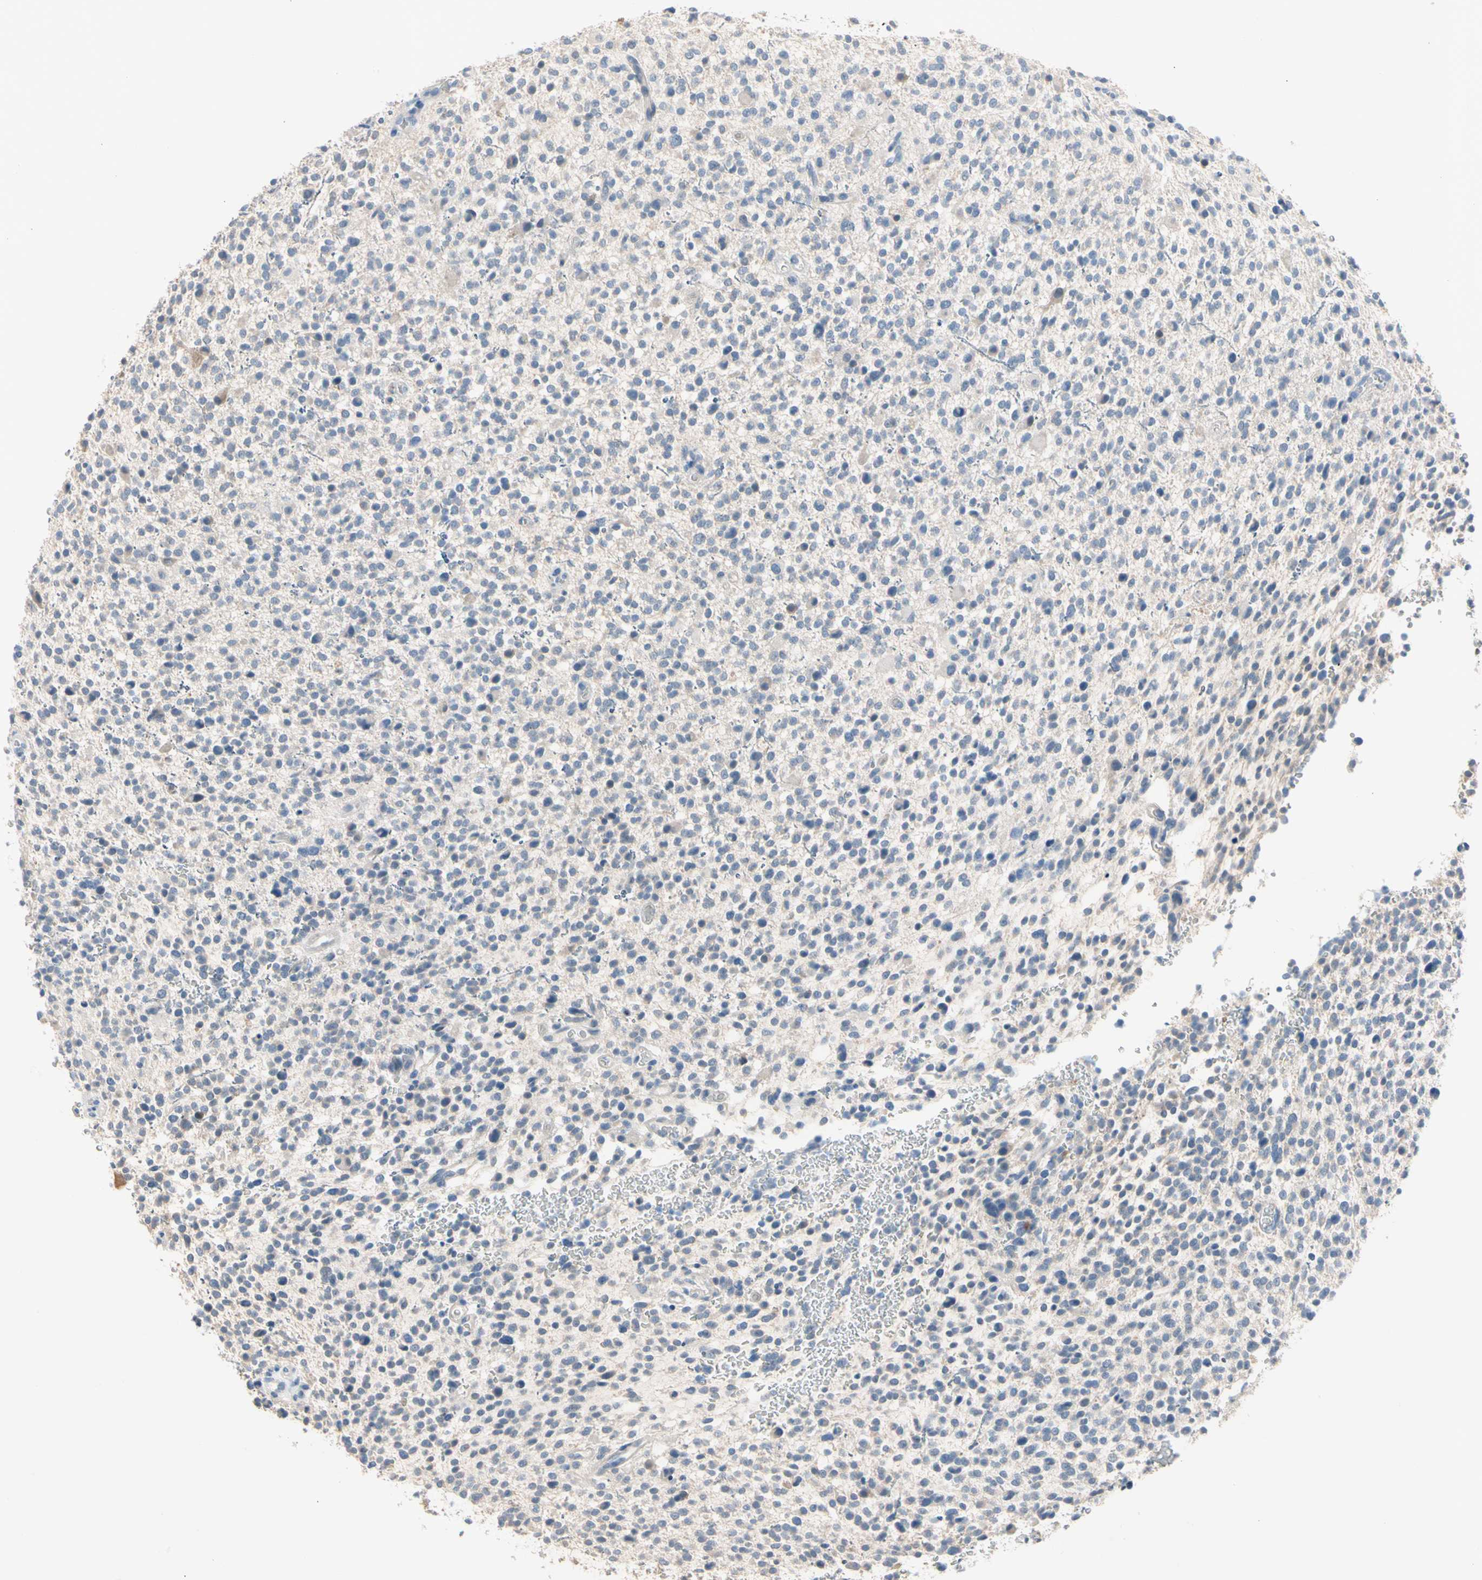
{"staining": {"intensity": "negative", "quantity": "none", "location": "none"}, "tissue": "glioma", "cell_type": "Tumor cells", "image_type": "cancer", "snomed": [{"axis": "morphology", "description": "Glioma, malignant, High grade"}, {"axis": "topography", "description": "Brain"}], "caption": "IHC image of neoplastic tissue: glioma stained with DAB demonstrates no significant protein staining in tumor cells.", "gene": "MARK1", "patient": {"sex": "male", "age": 48}}